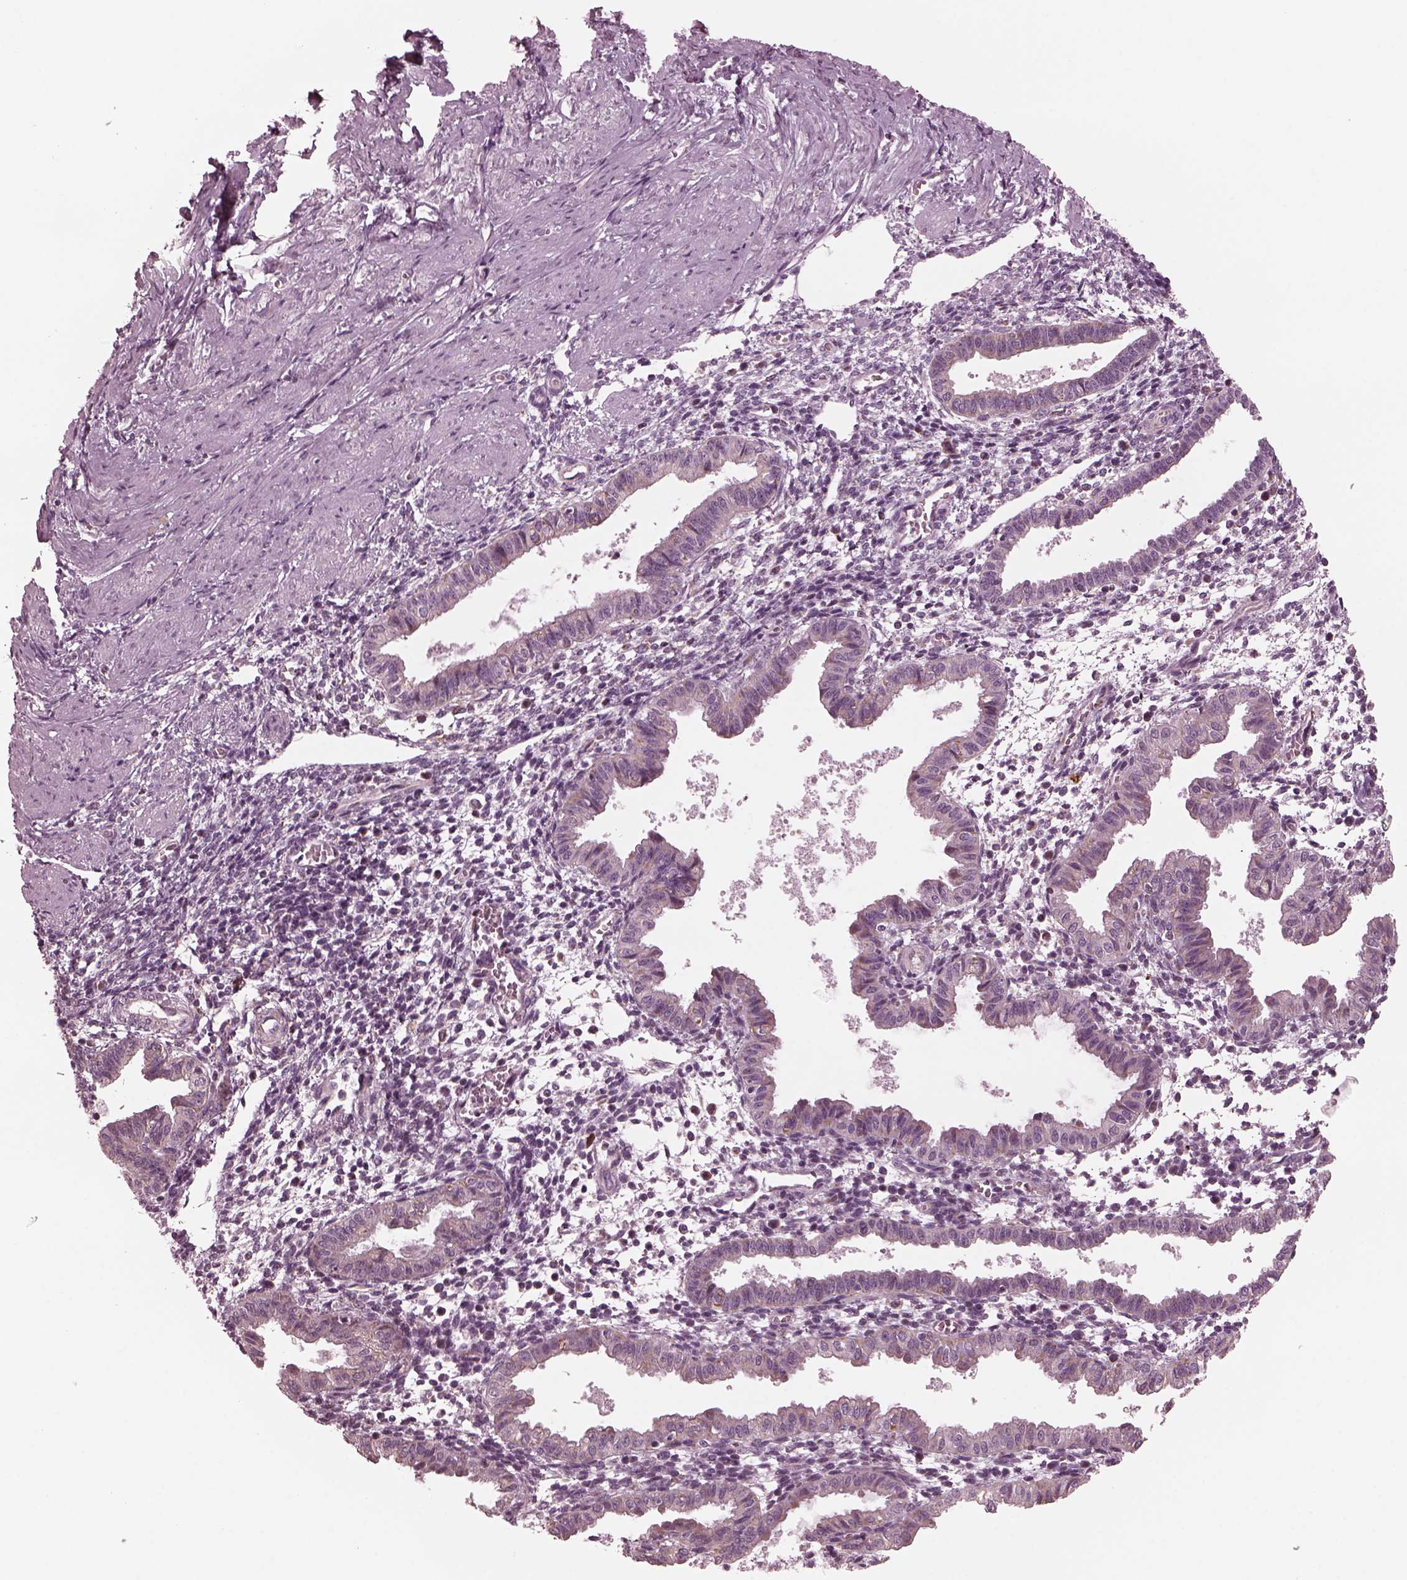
{"staining": {"intensity": "negative", "quantity": "none", "location": "none"}, "tissue": "endometrium", "cell_type": "Cells in endometrial stroma", "image_type": "normal", "snomed": [{"axis": "morphology", "description": "Normal tissue, NOS"}, {"axis": "topography", "description": "Endometrium"}], "caption": "Immunohistochemistry photomicrograph of benign endometrium: human endometrium stained with DAB reveals no significant protein staining in cells in endometrial stroma.", "gene": "CELSR3", "patient": {"sex": "female", "age": 37}}